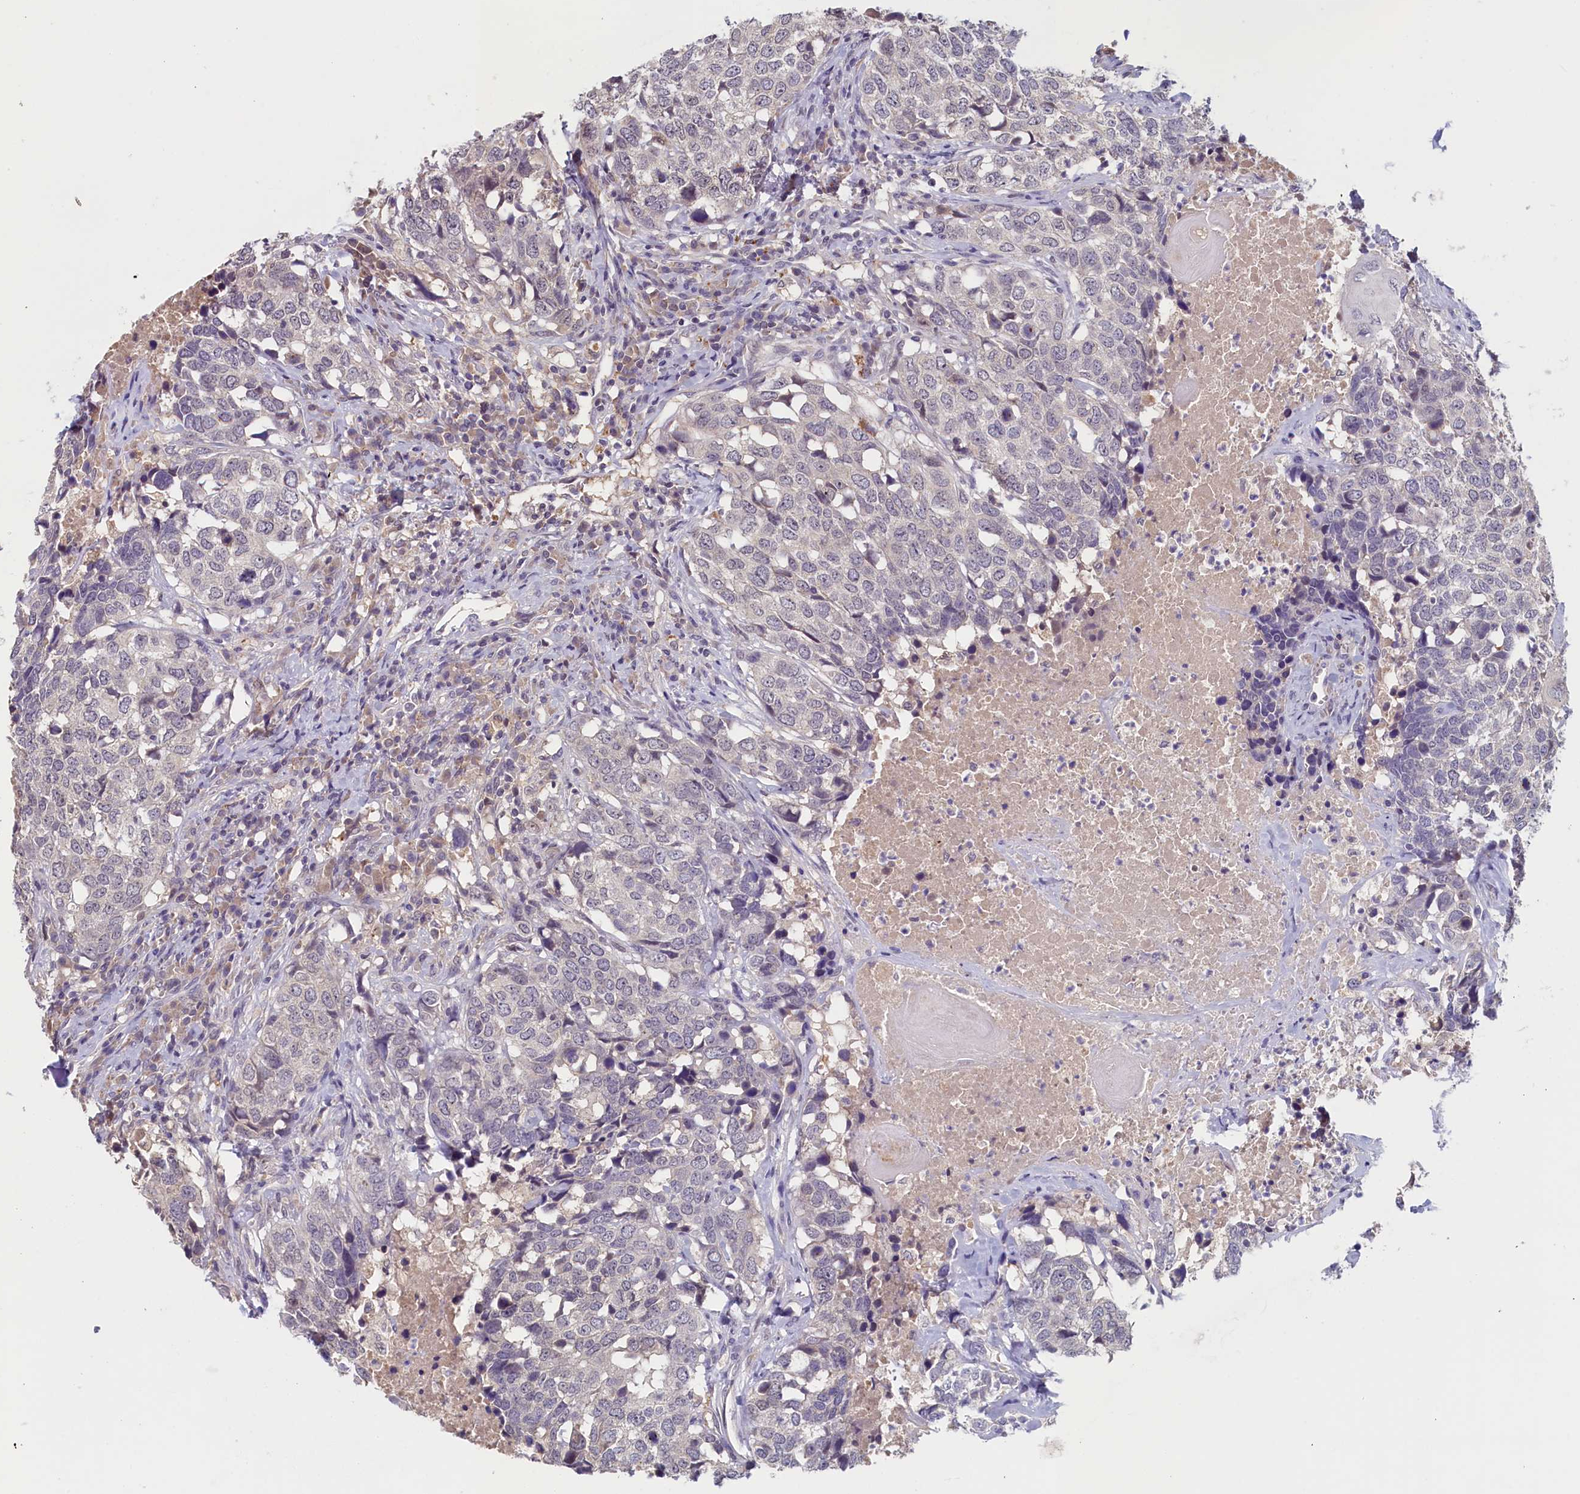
{"staining": {"intensity": "negative", "quantity": "none", "location": "none"}, "tissue": "head and neck cancer", "cell_type": "Tumor cells", "image_type": "cancer", "snomed": [{"axis": "morphology", "description": "Squamous cell carcinoma, NOS"}, {"axis": "topography", "description": "Head-Neck"}], "caption": "Human head and neck cancer stained for a protein using immunohistochemistry (IHC) exhibits no positivity in tumor cells.", "gene": "NUBP2", "patient": {"sex": "male", "age": 66}}